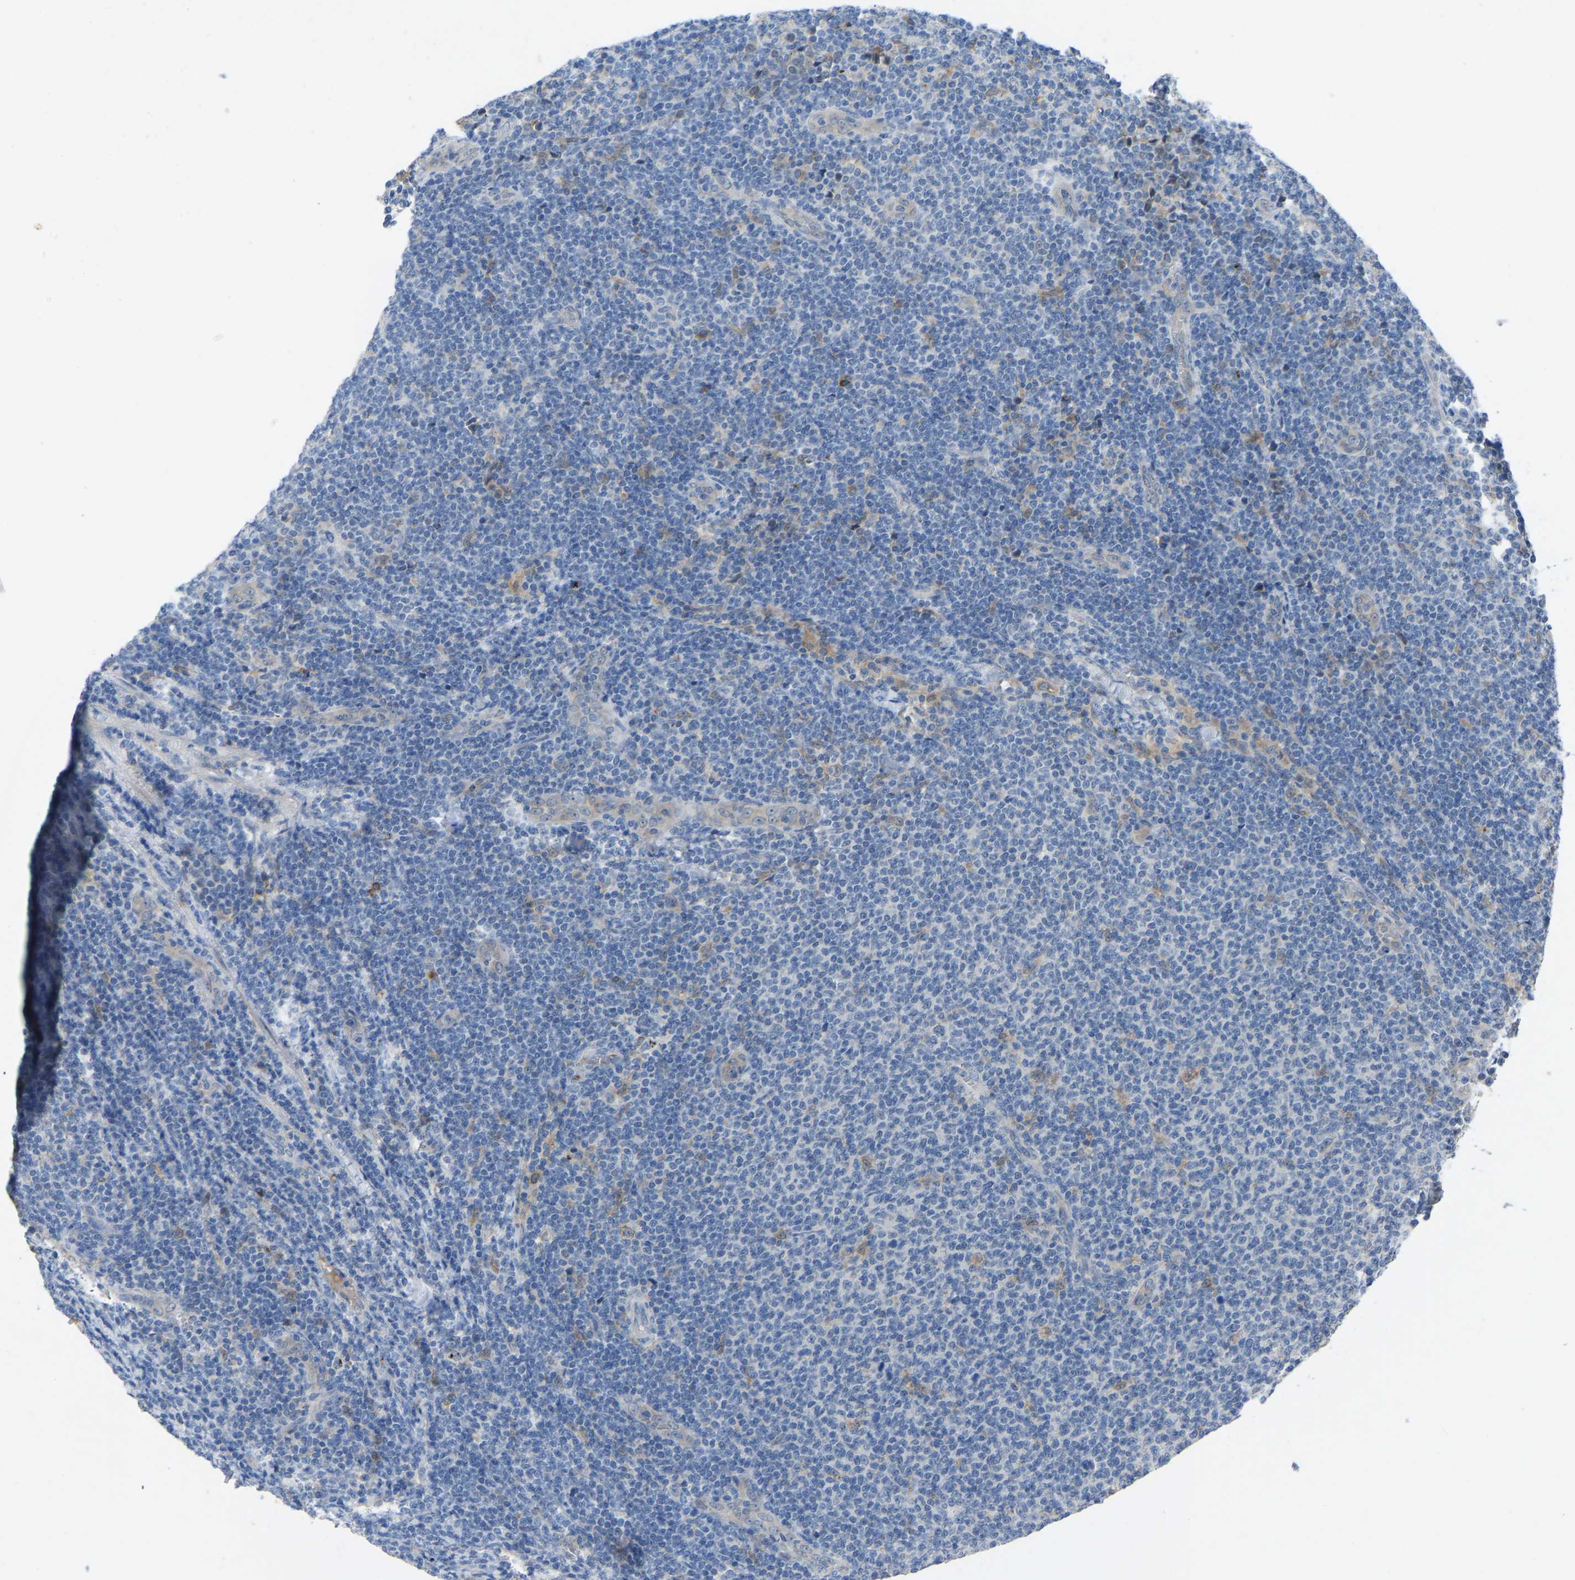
{"staining": {"intensity": "negative", "quantity": "none", "location": "none"}, "tissue": "lymphoma", "cell_type": "Tumor cells", "image_type": "cancer", "snomed": [{"axis": "morphology", "description": "Malignant lymphoma, non-Hodgkin's type, Low grade"}, {"axis": "topography", "description": "Lymph node"}], "caption": "This histopathology image is of low-grade malignant lymphoma, non-Hodgkin's type stained with immunohistochemistry to label a protein in brown with the nuclei are counter-stained blue. There is no positivity in tumor cells. The staining was performed using DAB (3,3'-diaminobenzidine) to visualize the protein expression in brown, while the nuclei were stained in blue with hematoxylin (Magnification: 20x).", "gene": "FHIT", "patient": {"sex": "male", "age": 66}}